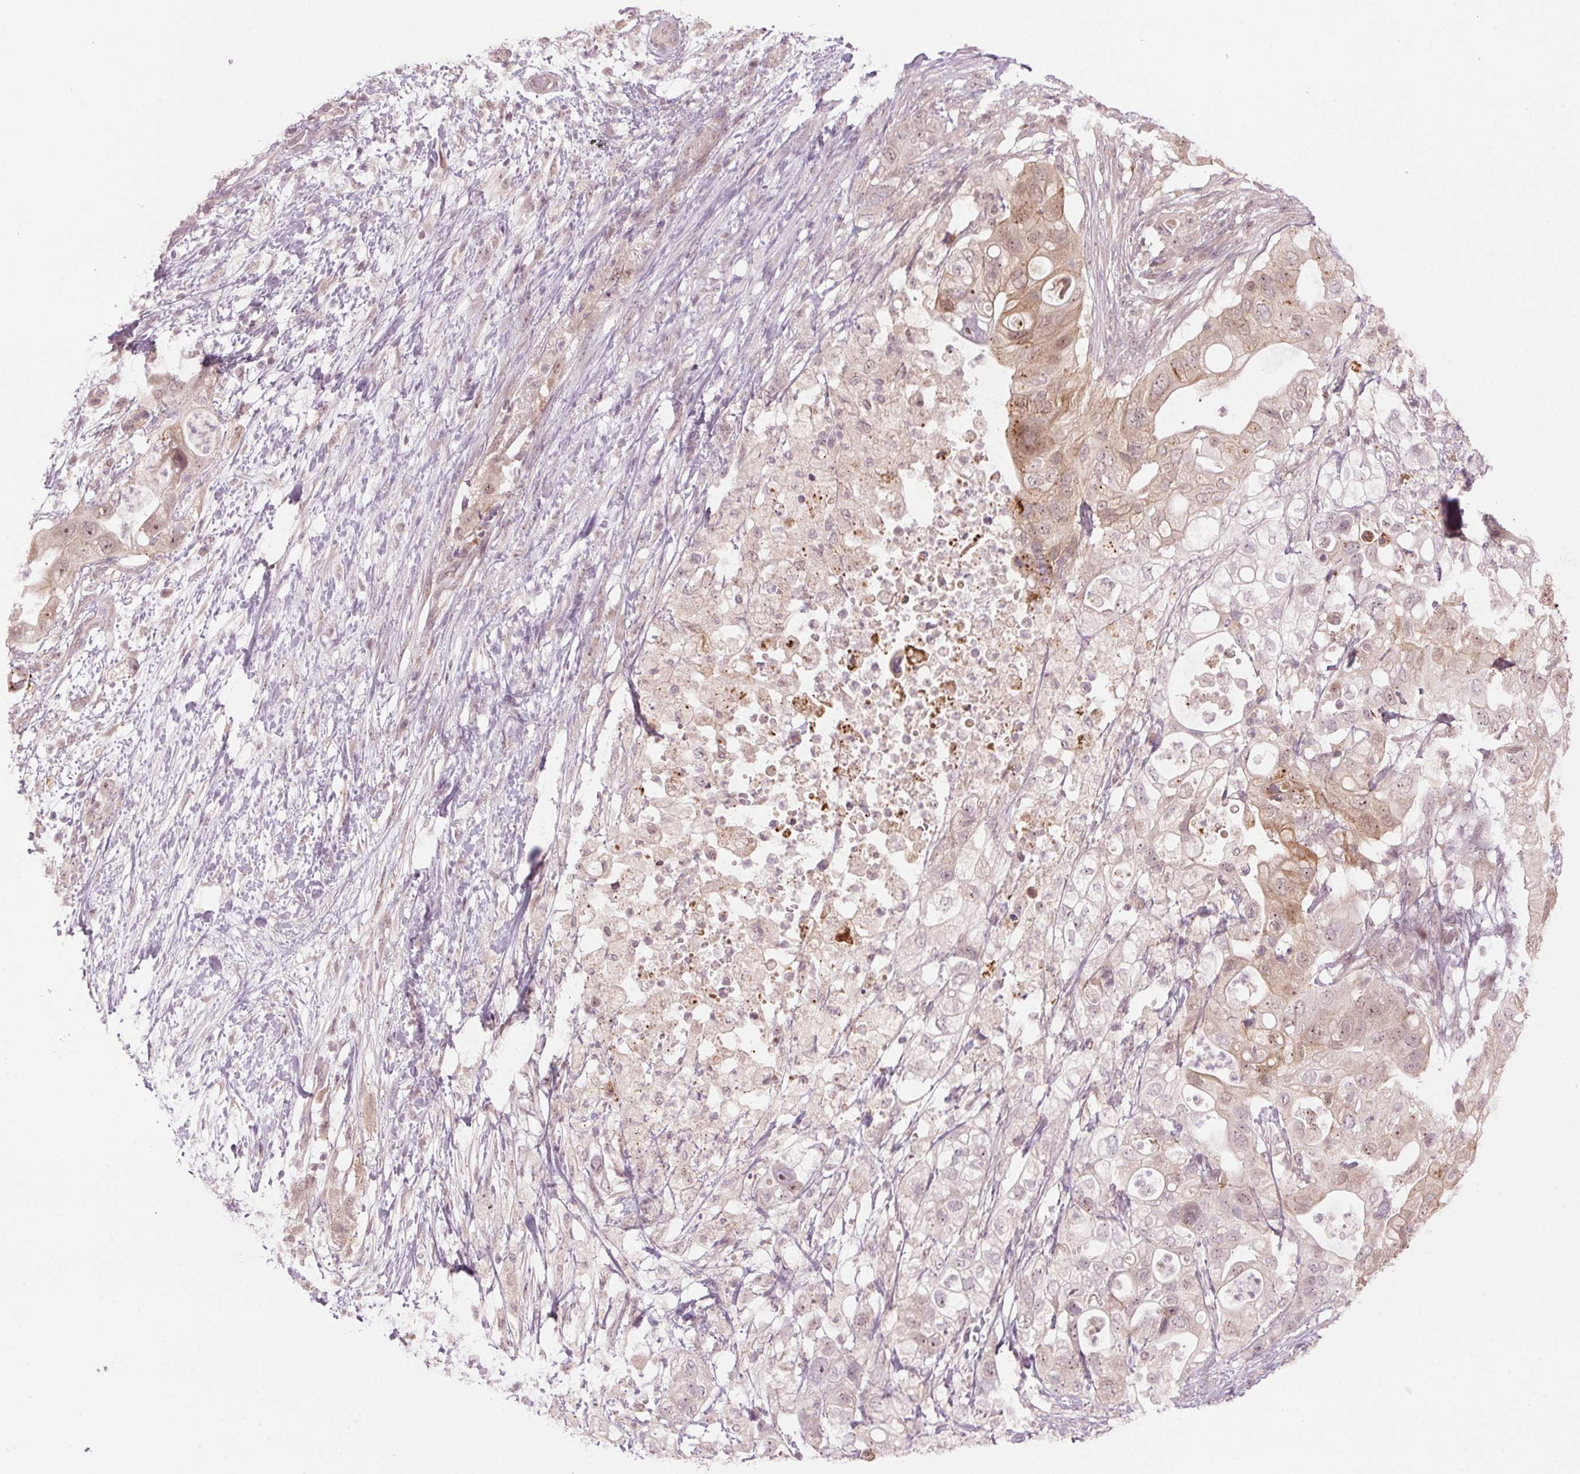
{"staining": {"intensity": "weak", "quantity": ">75%", "location": "cytoplasmic/membranous"}, "tissue": "pancreatic cancer", "cell_type": "Tumor cells", "image_type": "cancer", "snomed": [{"axis": "morphology", "description": "Adenocarcinoma, NOS"}, {"axis": "topography", "description": "Pancreas"}], "caption": "The micrograph exhibits staining of pancreatic cancer (adenocarcinoma), revealing weak cytoplasmic/membranous protein expression (brown color) within tumor cells.", "gene": "TMED6", "patient": {"sex": "female", "age": 72}}